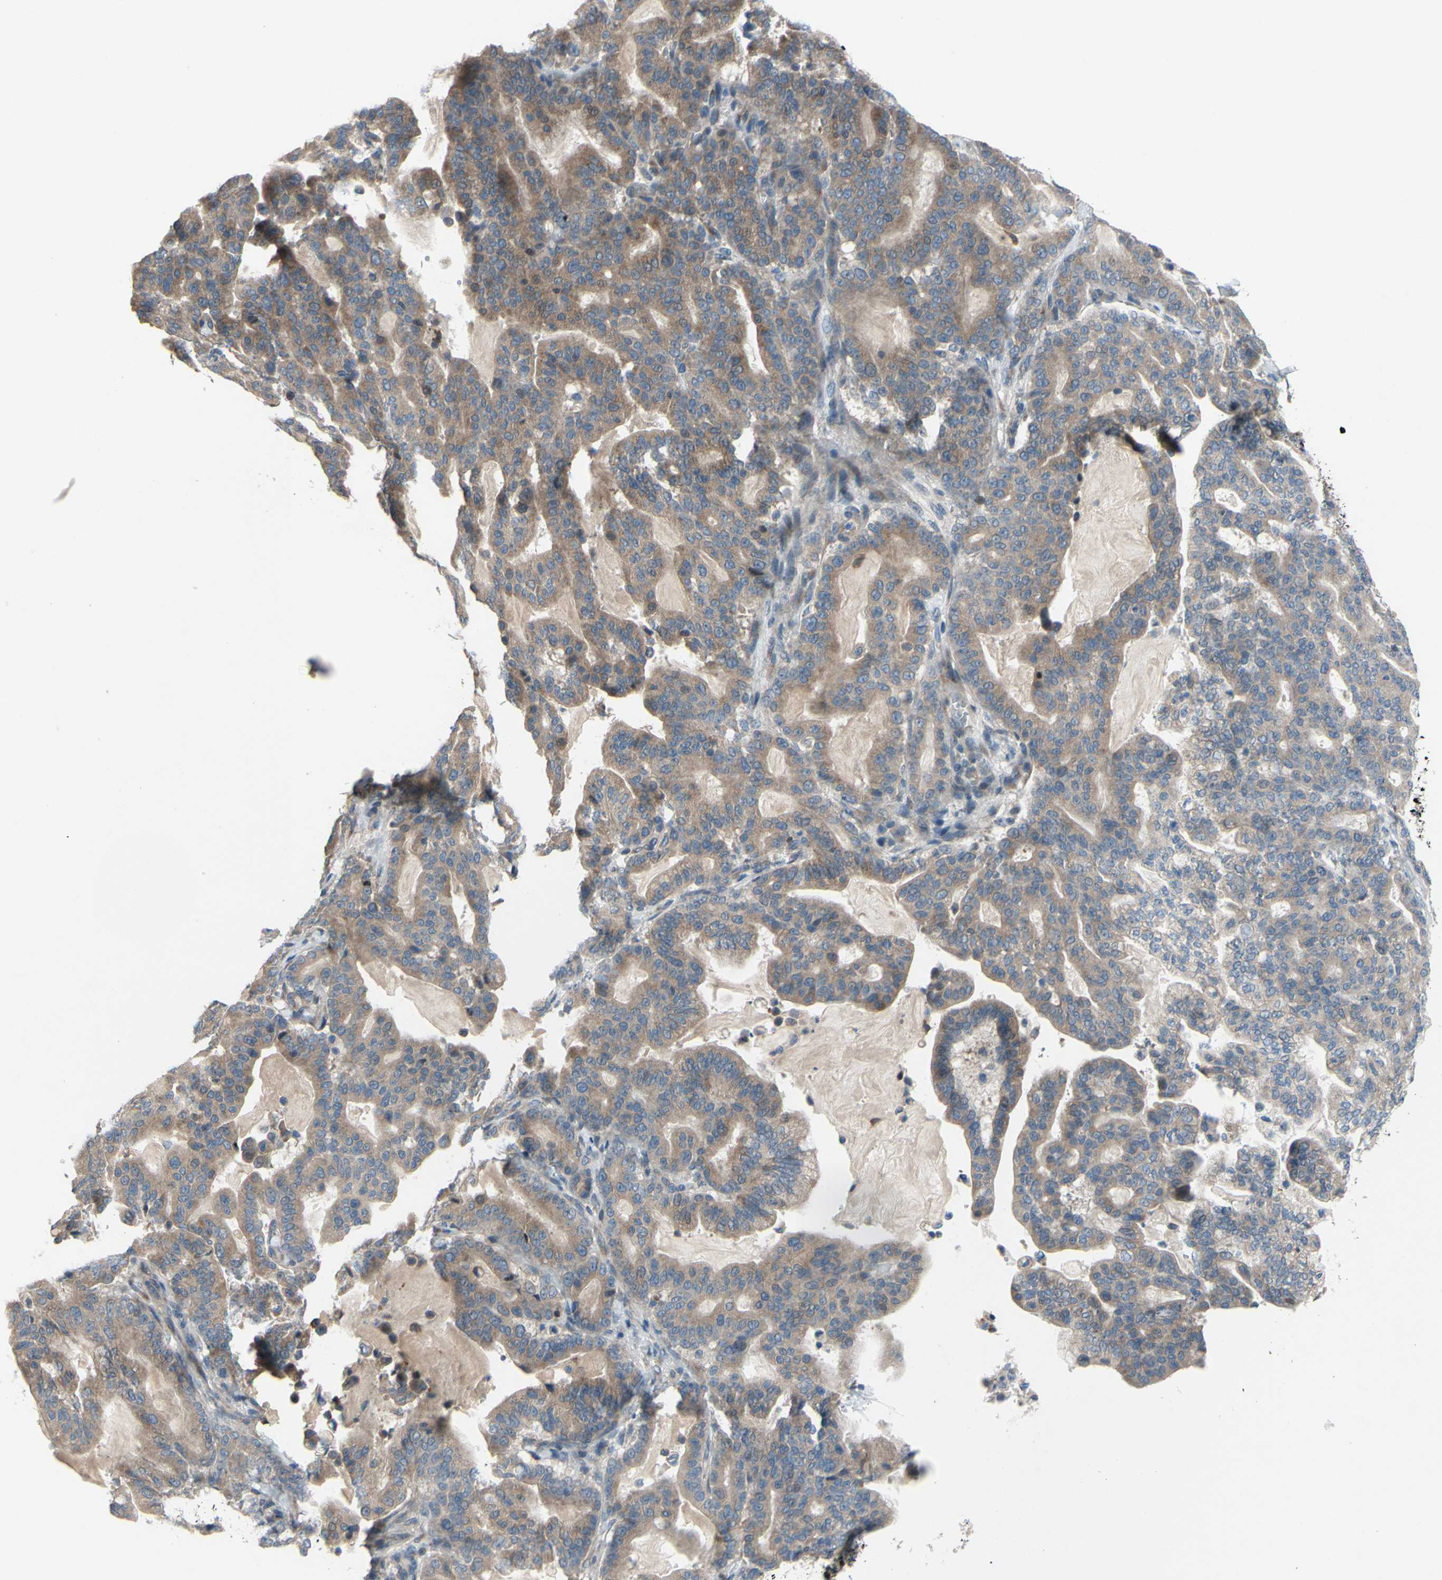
{"staining": {"intensity": "moderate", "quantity": ">75%", "location": "cytoplasmic/membranous"}, "tissue": "pancreatic cancer", "cell_type": "Tumor cells", "image_type": "cancer", "snomed": [{"axis": "morphology", "description": "Adenocarcinoma, NOS"}, {"axis": "topography", "description": "Pancreas"}], "caption": "Immunohistochemical staining of human pancreatic cancer demonstrates medium levels of moderate cytoplasmic/membranous protein expression in about >75% of tumor cells. (Brightfield microscopy of DAB IHC at high magnification).", "gene": "GRAMD2B", "patient": {"sex": "male", "age": 63}}